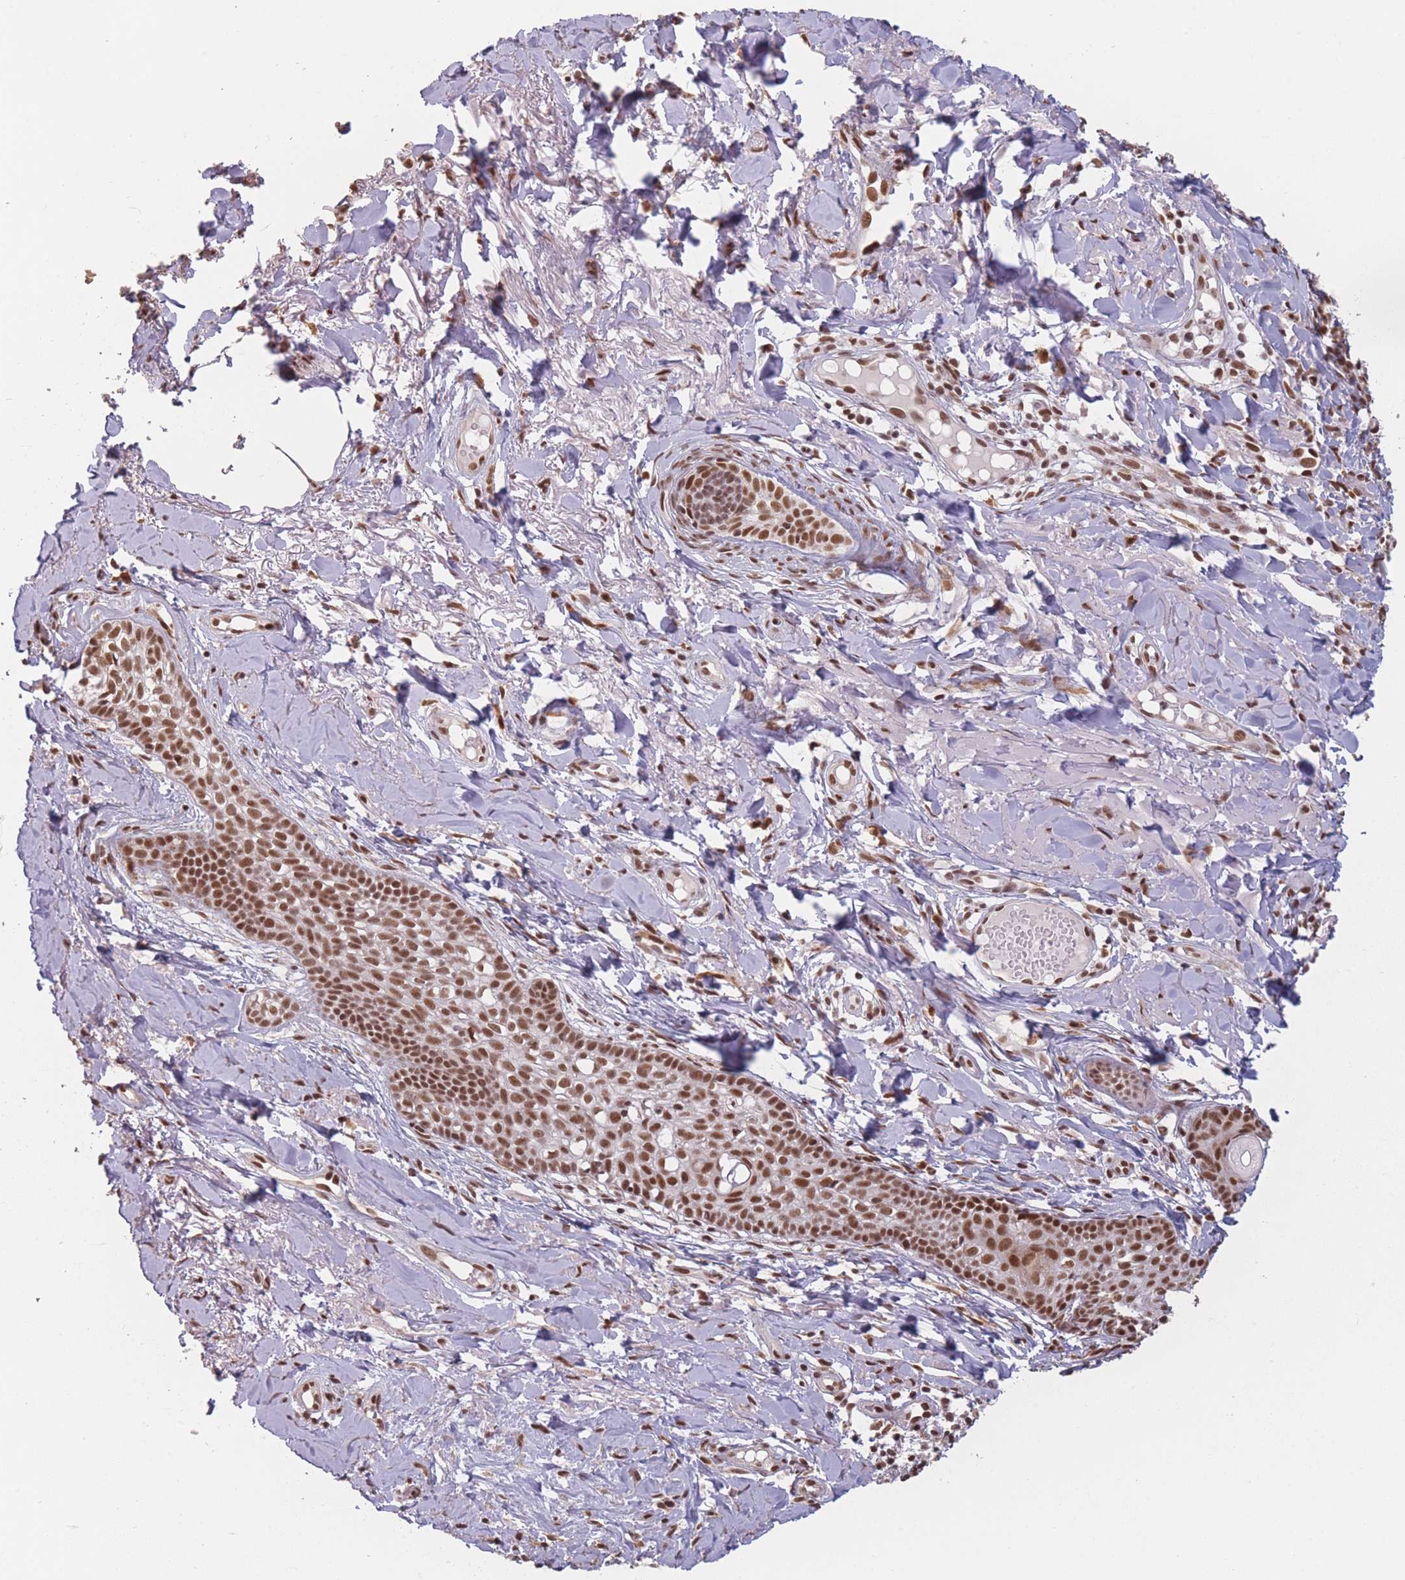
{"staining": {"intensity": "strong", "quantity": ">75%", "location": "nuclear"}, "tissue": "skin cancer", "cell_type": "Tumor cells", "image_type": "cancer", "snomed": [{"axis": "morphology", "description": "Basal cell carcinoma"}, {"axis": "topography", "description": "Skin"}], "caption": "Human skin basal cell carcinoma stained with a brown dye shows strong nuclear positive expression in approximately >75% of tumor cells.", "gene": "SUPT6H", "patient": {"sex": "female", "age": 76}}